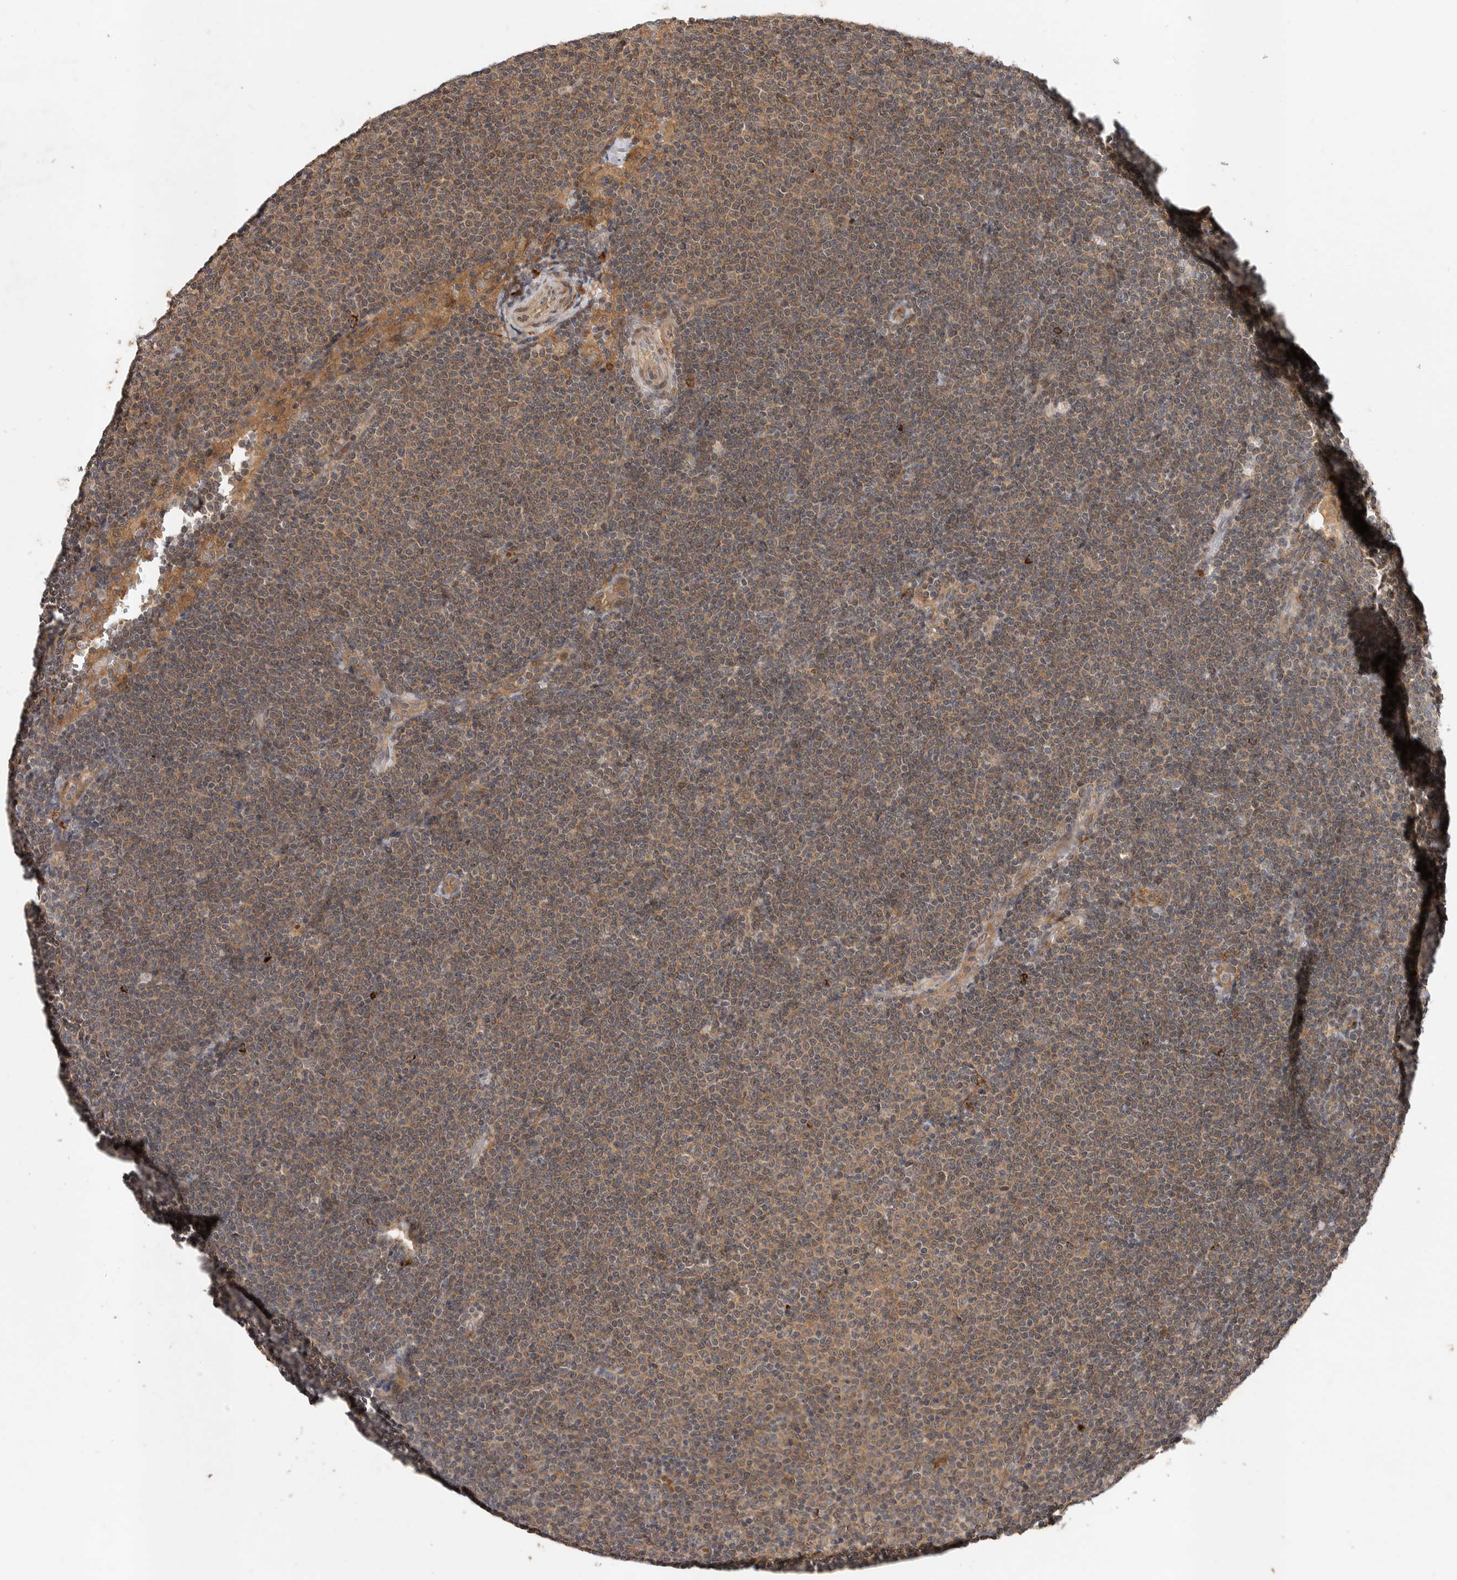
{"staining": {"intensity": "moderate", "quantity": ">75%", "location": "cytoplasmic/membranous"}, "tissue": "lymphoma", "cell_type": "Tumor cells", "image_type": "cancer", "snomed": [{"axis": "morphology", "description": "Malignant lymphoma, non-Hodgkin's type, Low grade"}, {"axis": "topography", "description": "Lymph node"}], "caption": "DAB (3,3'-diaminobenzidine) immunohistochemical staining of human lymphoma reveals moderate cytoplasmic/membranous protein expression in about >75% of tumor cells. The staining was performed using DAB, with brown indicating positive protein expression. Nuclei are stained blue with hematoxylin.", "gene": "OSBPL9", "patient": {"sex": "female", "age": 53}}